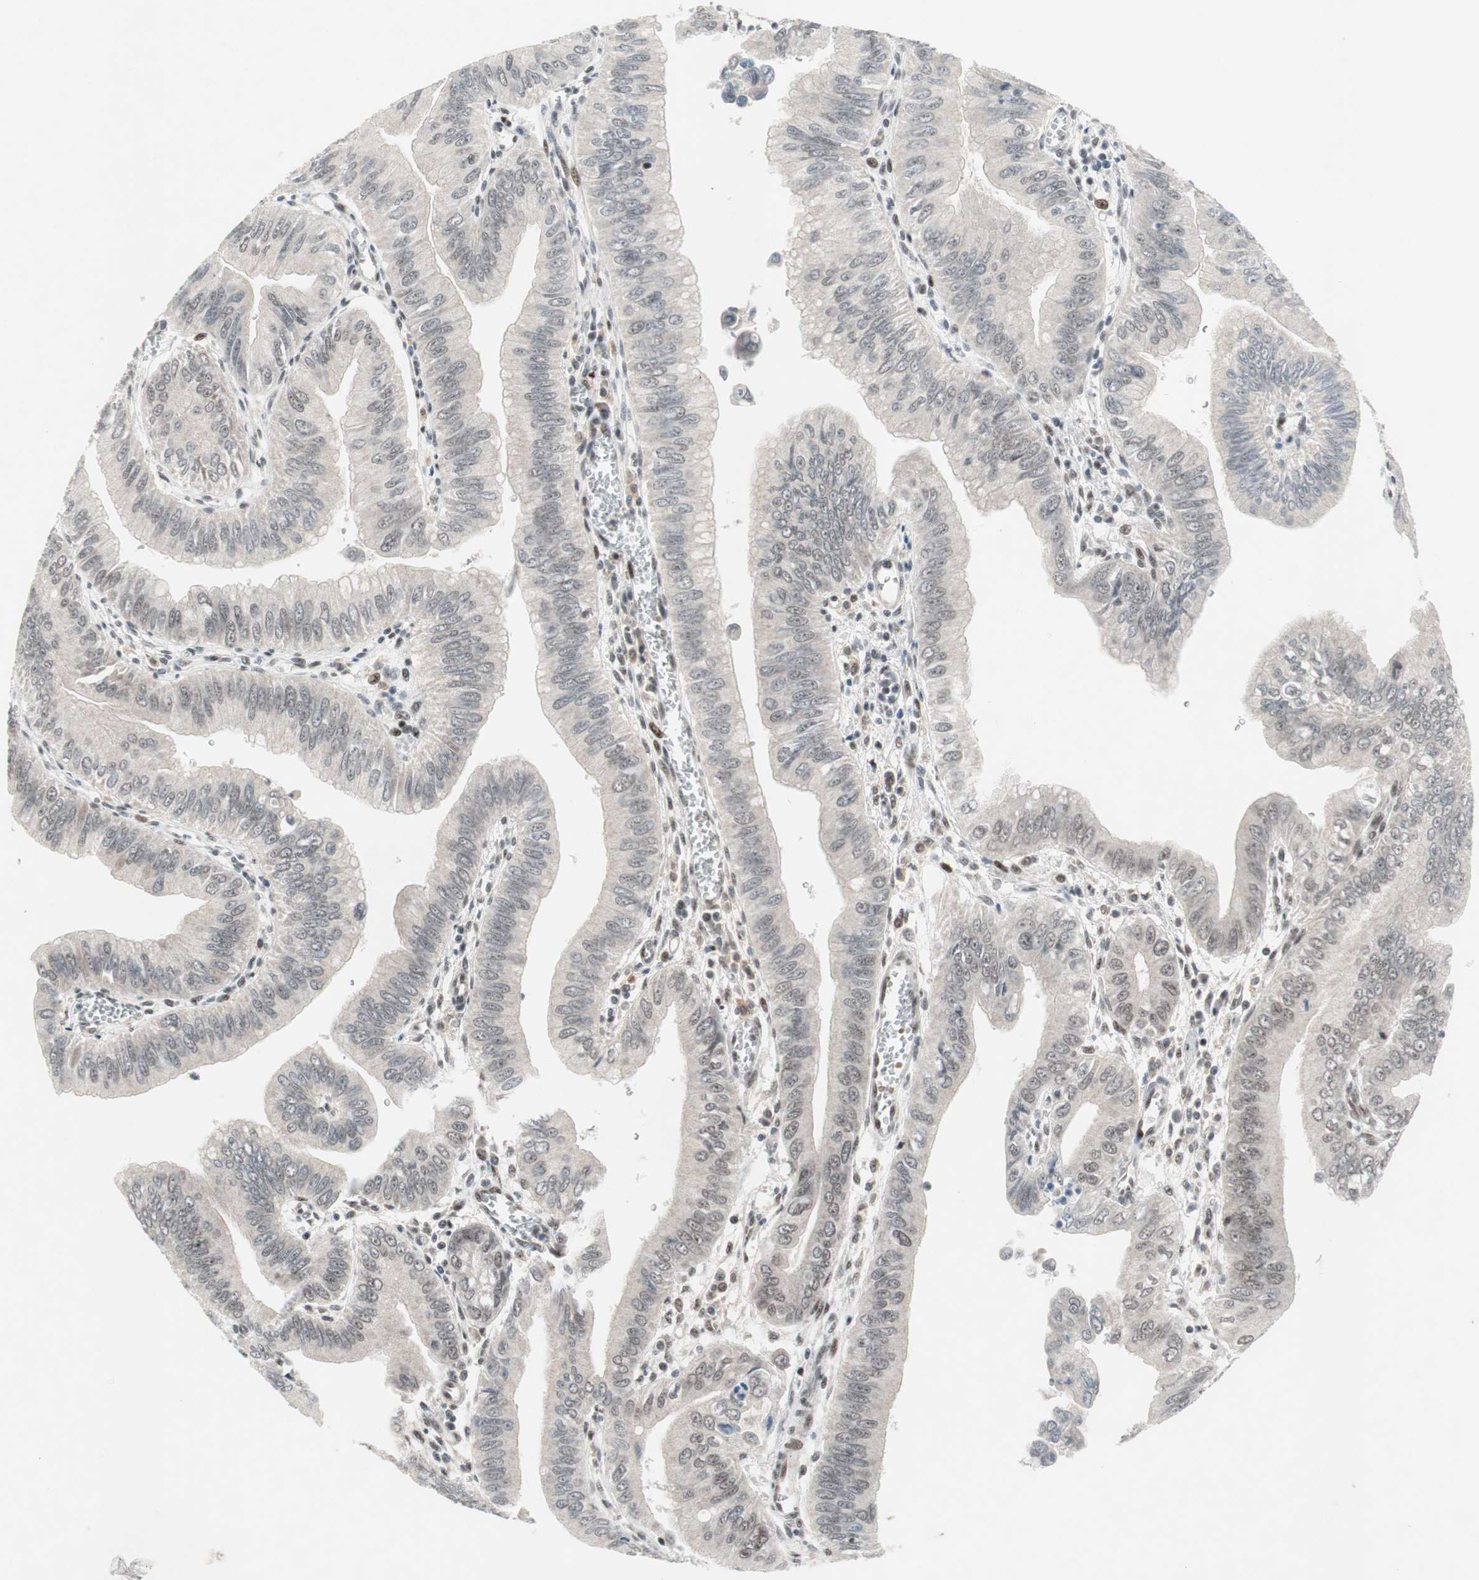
{"staining": {"intensity": "weak", "quantity": "<25%", "location": "nuclear"}, "tissue": "pancreatic cancer", "cell_type": "Tumor cells", "image_type": "cancer", "snomed": [{"axis": "morphology", "description": "Normal tissue, NOS"}, {"axis": "topography", "description": "Lymph node"}], "caption": "Immunohistochemistry (IHC) of pancreatic cancer demonstrates no expression in tumor cells.", "gene": "TCF12", "patient": {"sex": "male", "age": 50}}